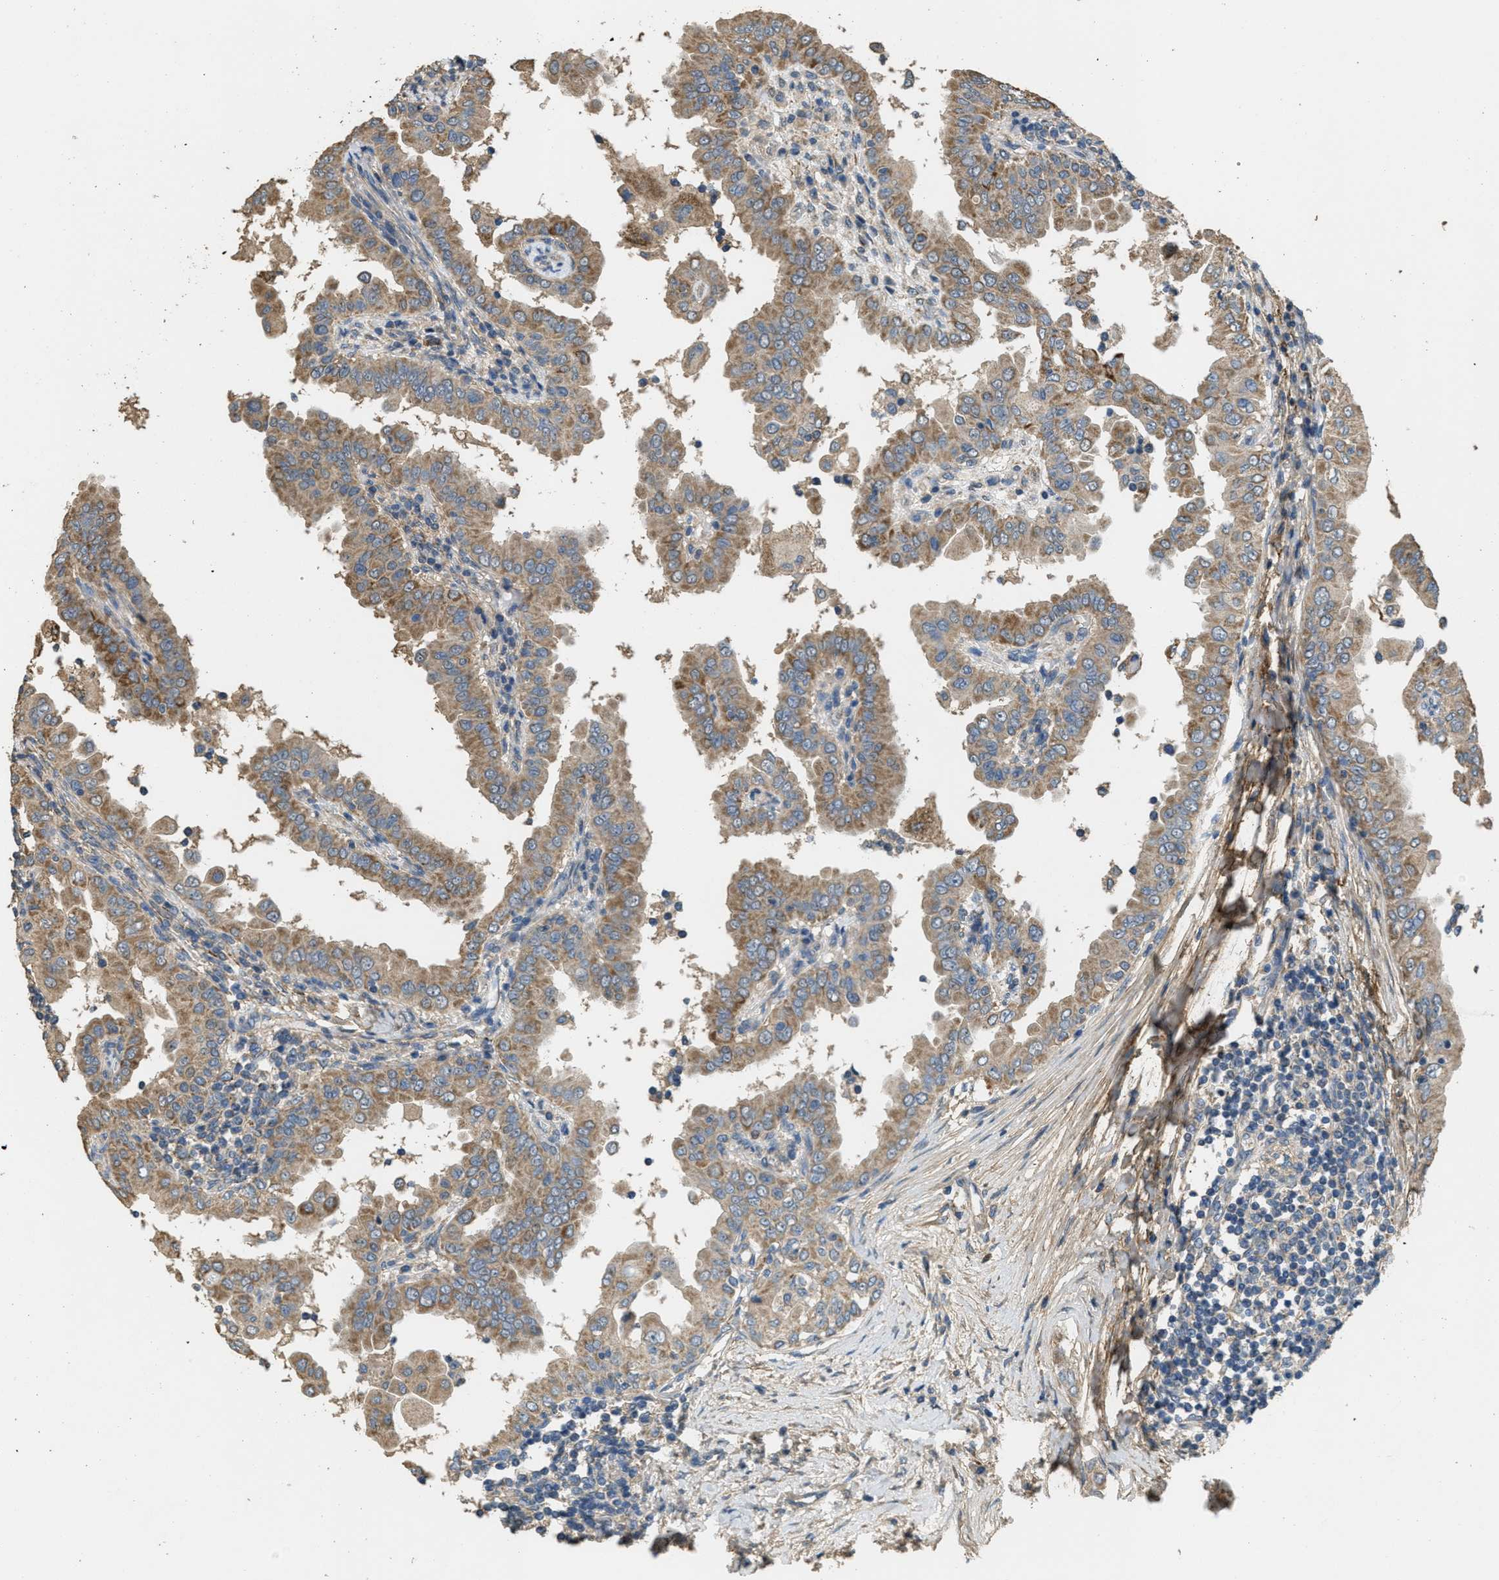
{"staining": {"intensity": "moderate", "quantity": ">75%", "location": "cytoplasmic/membranous"}, "tissue": "thyroid cancer", "cell_type": "Tumor cells", "image_type": "cancer", "snomed": [{"axis": "morphology", "description": "Papillary adenocarcinoma, NOS"}, {"axis": "topography", "description": "Thyroid gland"}], "caption": "Moderate cytoplasmic/membranous protein expression is present in approximately >75% of tumor cells in papillary adenocarcinoma (thyroid). The staining was performed using DAB to visualize the protein expression in brown, while the nuclei were stained in blue with hematoxylin (Magnification: 20x).", "gene": "THBS2", "patient": {"sex": "male", "age": 33}}